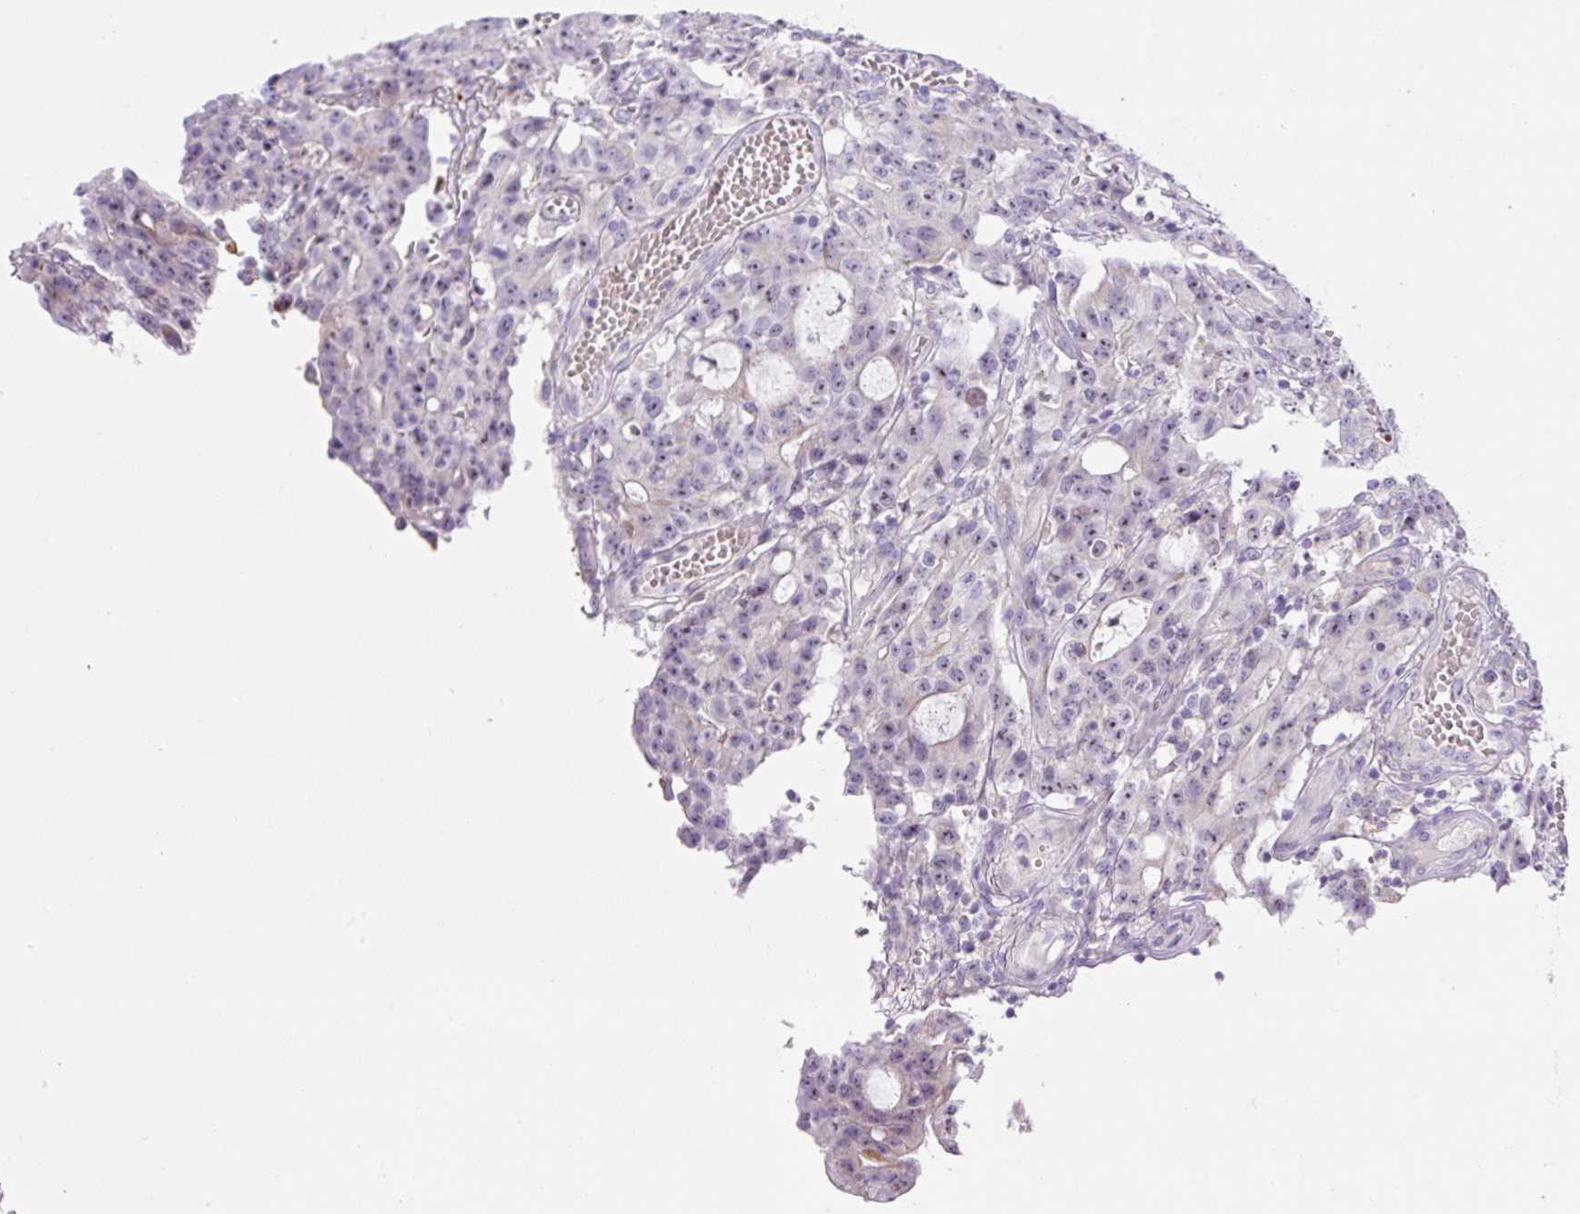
{"staining": {"intensity": "negative", "quantity": "none", "location": "none"}, "tissue": "colorectal cancer", "cell_type": "Tumor cells", "image_type": "cancer", "snomed": [{"axis": "morphology", "description": "Adenocarcinoma, NOS"}, {"axis": "topography", "description": "Colon"}], "caption": "Immunohistochemistry (IHC) of colorectal cancer shows no staining in tumor cells.", "gene": "ZNF596", "patient": {"sex": "male", "age": 83}}